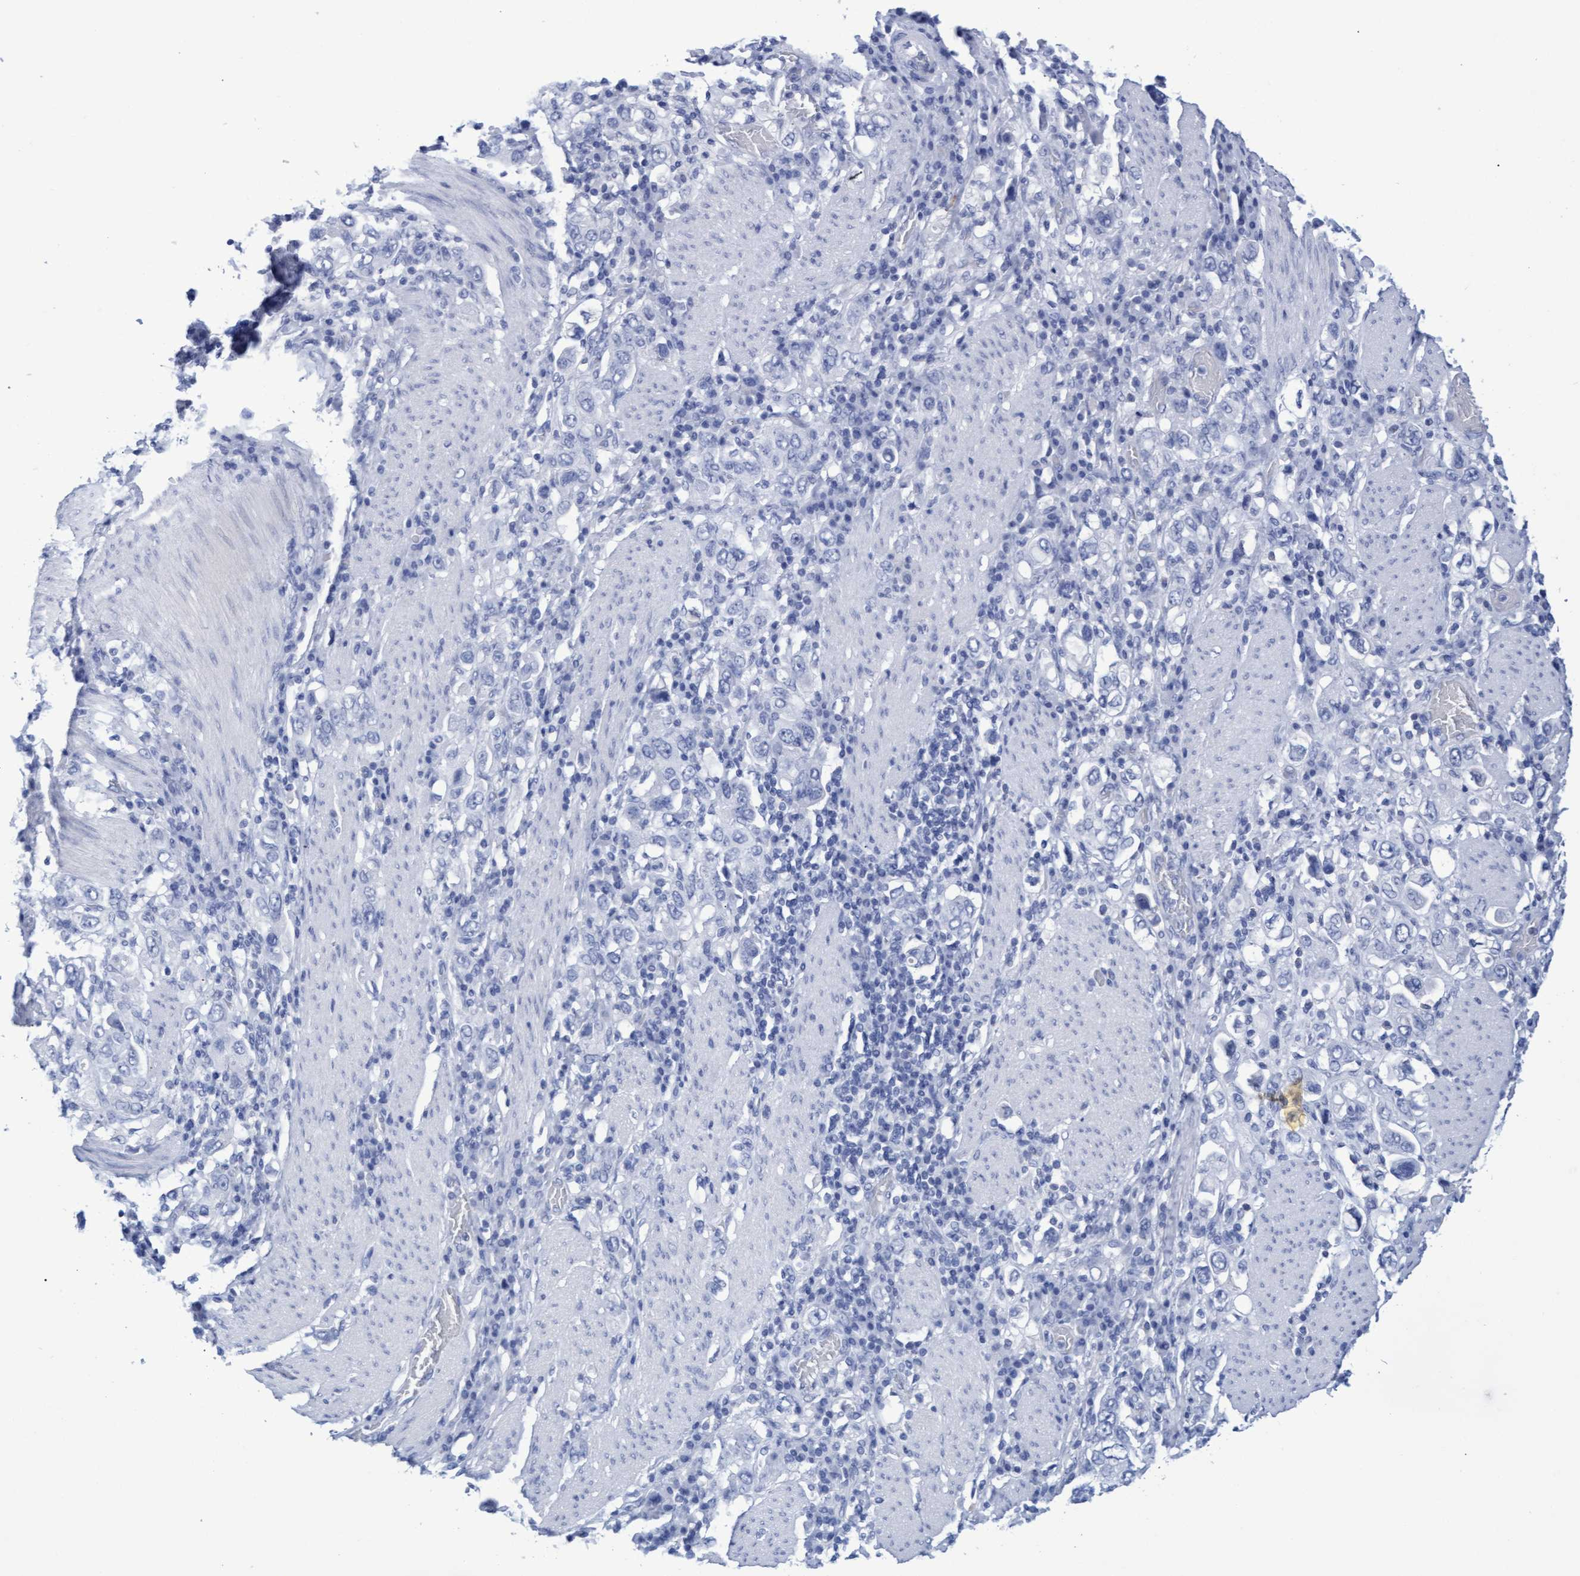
{"staining": {"intensity": "negative", "quantity": "none", "location": "none"}, "tissue": "stomach cancer", "cell_type": "Tumor cells", "image_type": "cancer", "snomed": [{"axis": "morphology", "description": "Adenocarcinoma, NOS"}, {"axis": "topography", "description": "Stomach, upper"}], "caption": "Tumor cells are negative for brown protein staining in adenocarcinoma (stomach). (Immunohistochemistry (ihc), brightfield microscopy, high magnification).", "gene": "INSL6", "patient": {"sex": "male", "age": 62}}